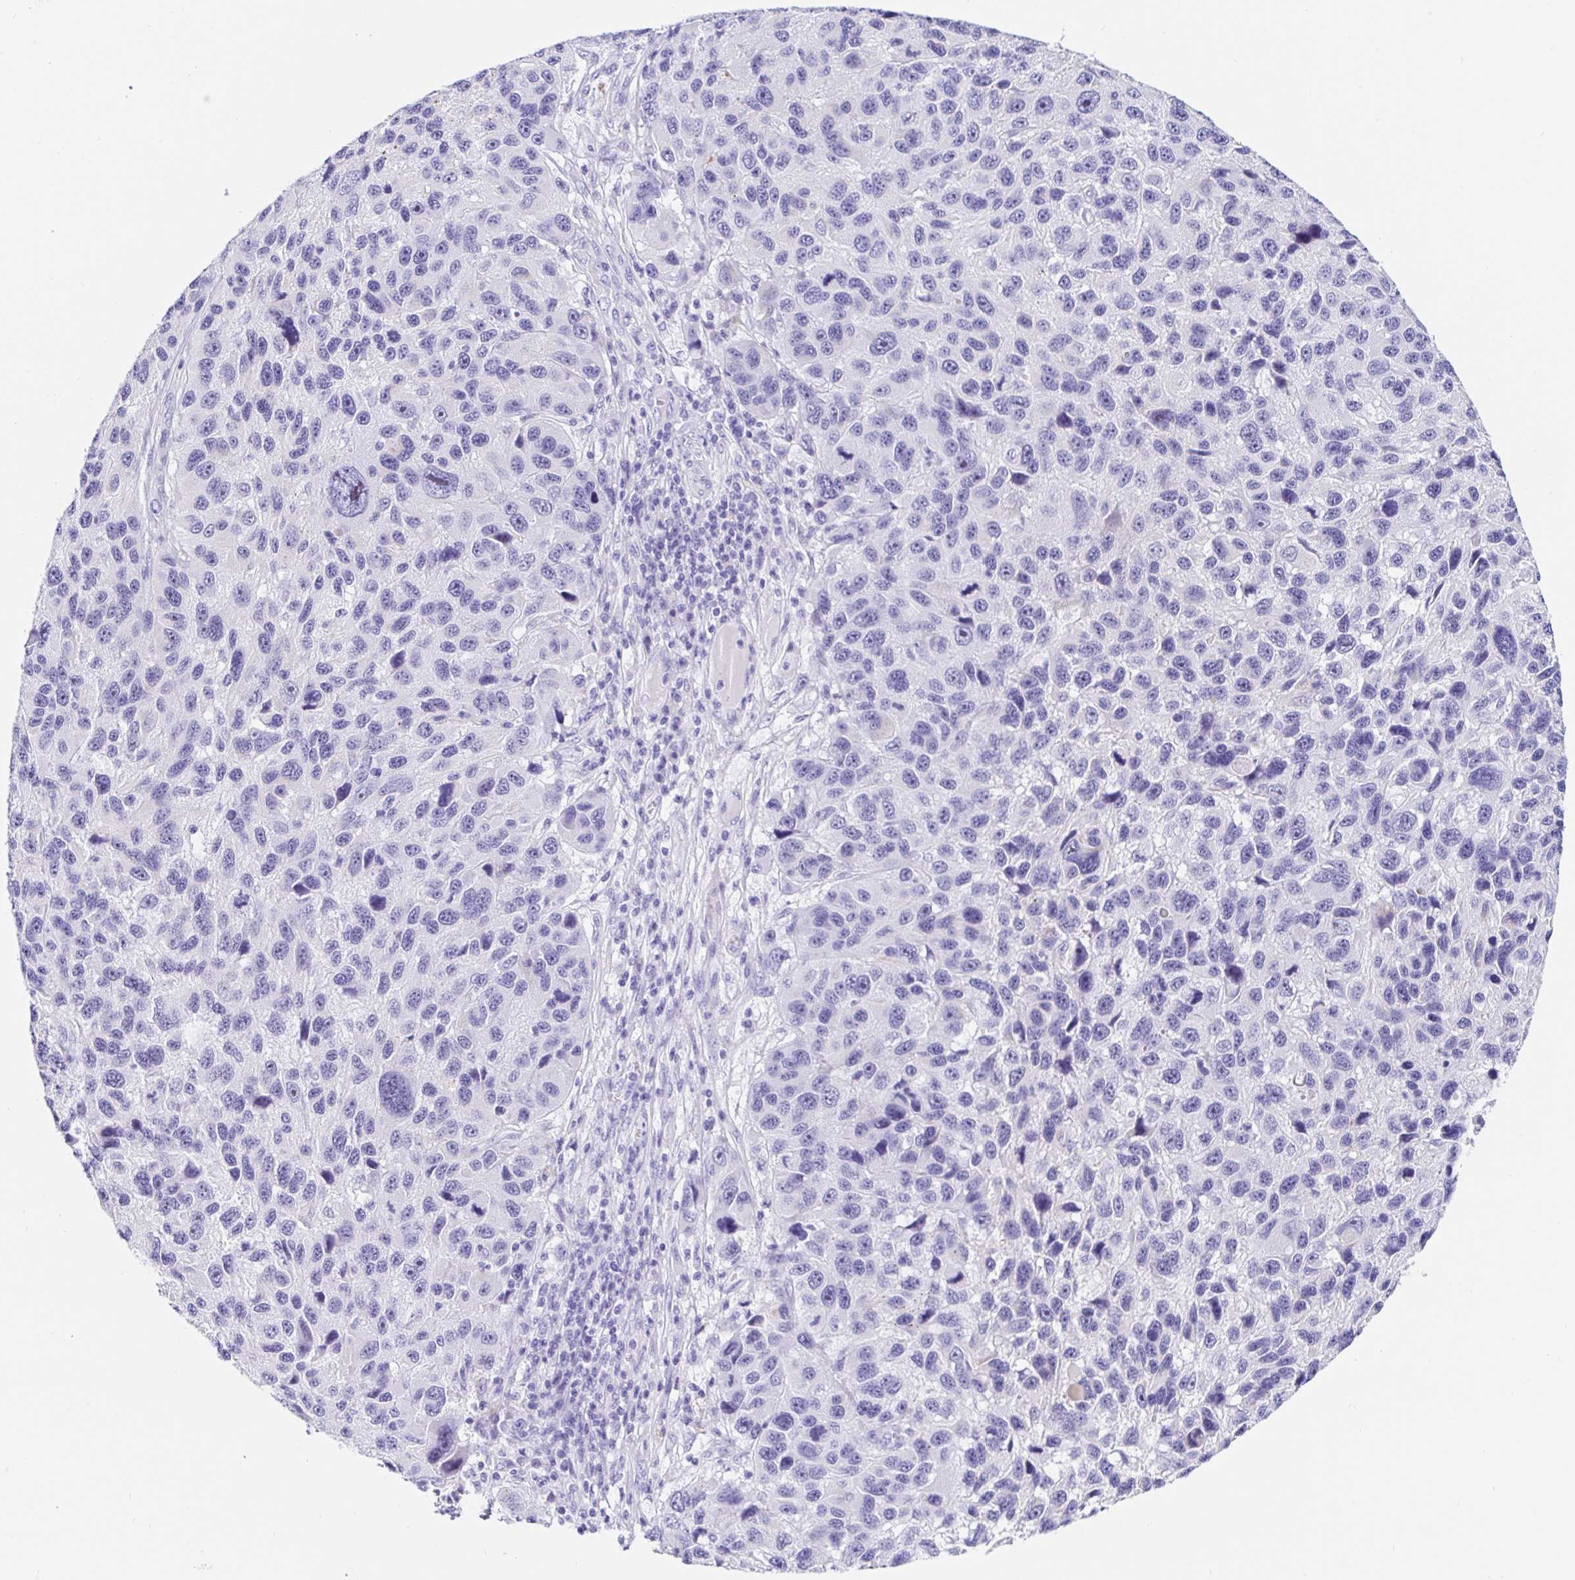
{"staining": {"intensity": "negative", "quantity": "none", "location": "none"}, "tissue": "melanoma", "cell_type": "Tumor cells", "image_type": "cancer", "snomed": [{"axis": "morphology", "description": "Malignant melanoma, NOS"}, {"axis": "topography", "description": "Skin"}], "caption": "Melanoma was stained to show a protein in brown. There is no significant expression in tumor cells. (Brightfield microscopy of DAB immunohistochemistry (IHC) at high magnification).", "gene": "PRAMEF19", "patient": {"sex": "male", "age": 53}}